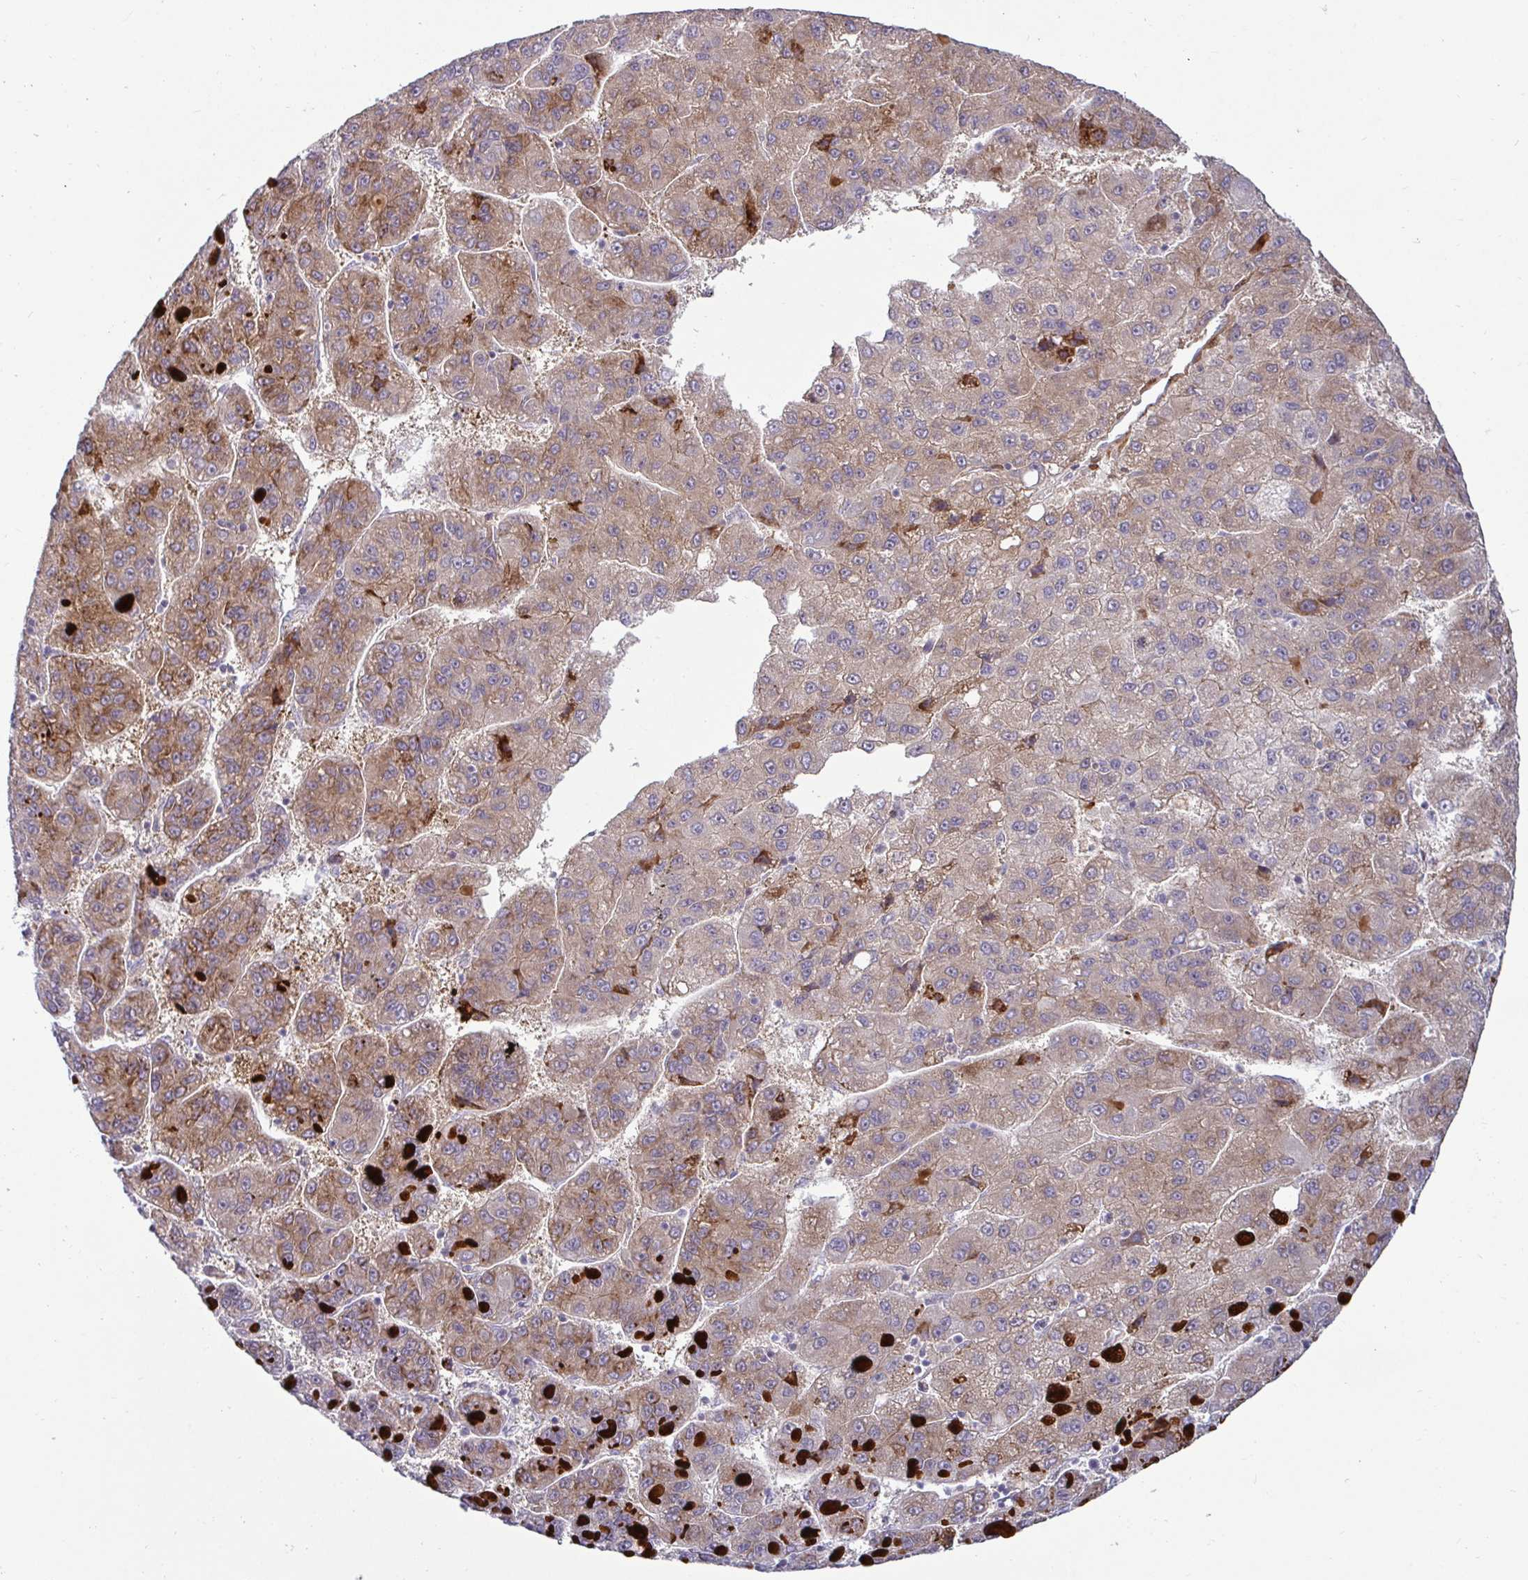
{"staining": {"intensity": "strong", "quantity": "25%-75%", "location": "cytoplasmic/membranous"}, "tissue": "liver cancer", "cell_type": "Tumor cells", "image_type": "cancer", "snomed": [{"axis": "morphology", "description": "Carcinoma, Hepatocellular, NOS"}, {"axis": "topography", "description": "Liver"}], "caption": "A photomicrograph of human liver cancer stained for a protein exhibits strong cytoplasmic/membranous brown staining in tumor cells. Nuclei are stained in blue.", "gene": "GSTM1", "patient": {"sex": "female", "age": 82}}